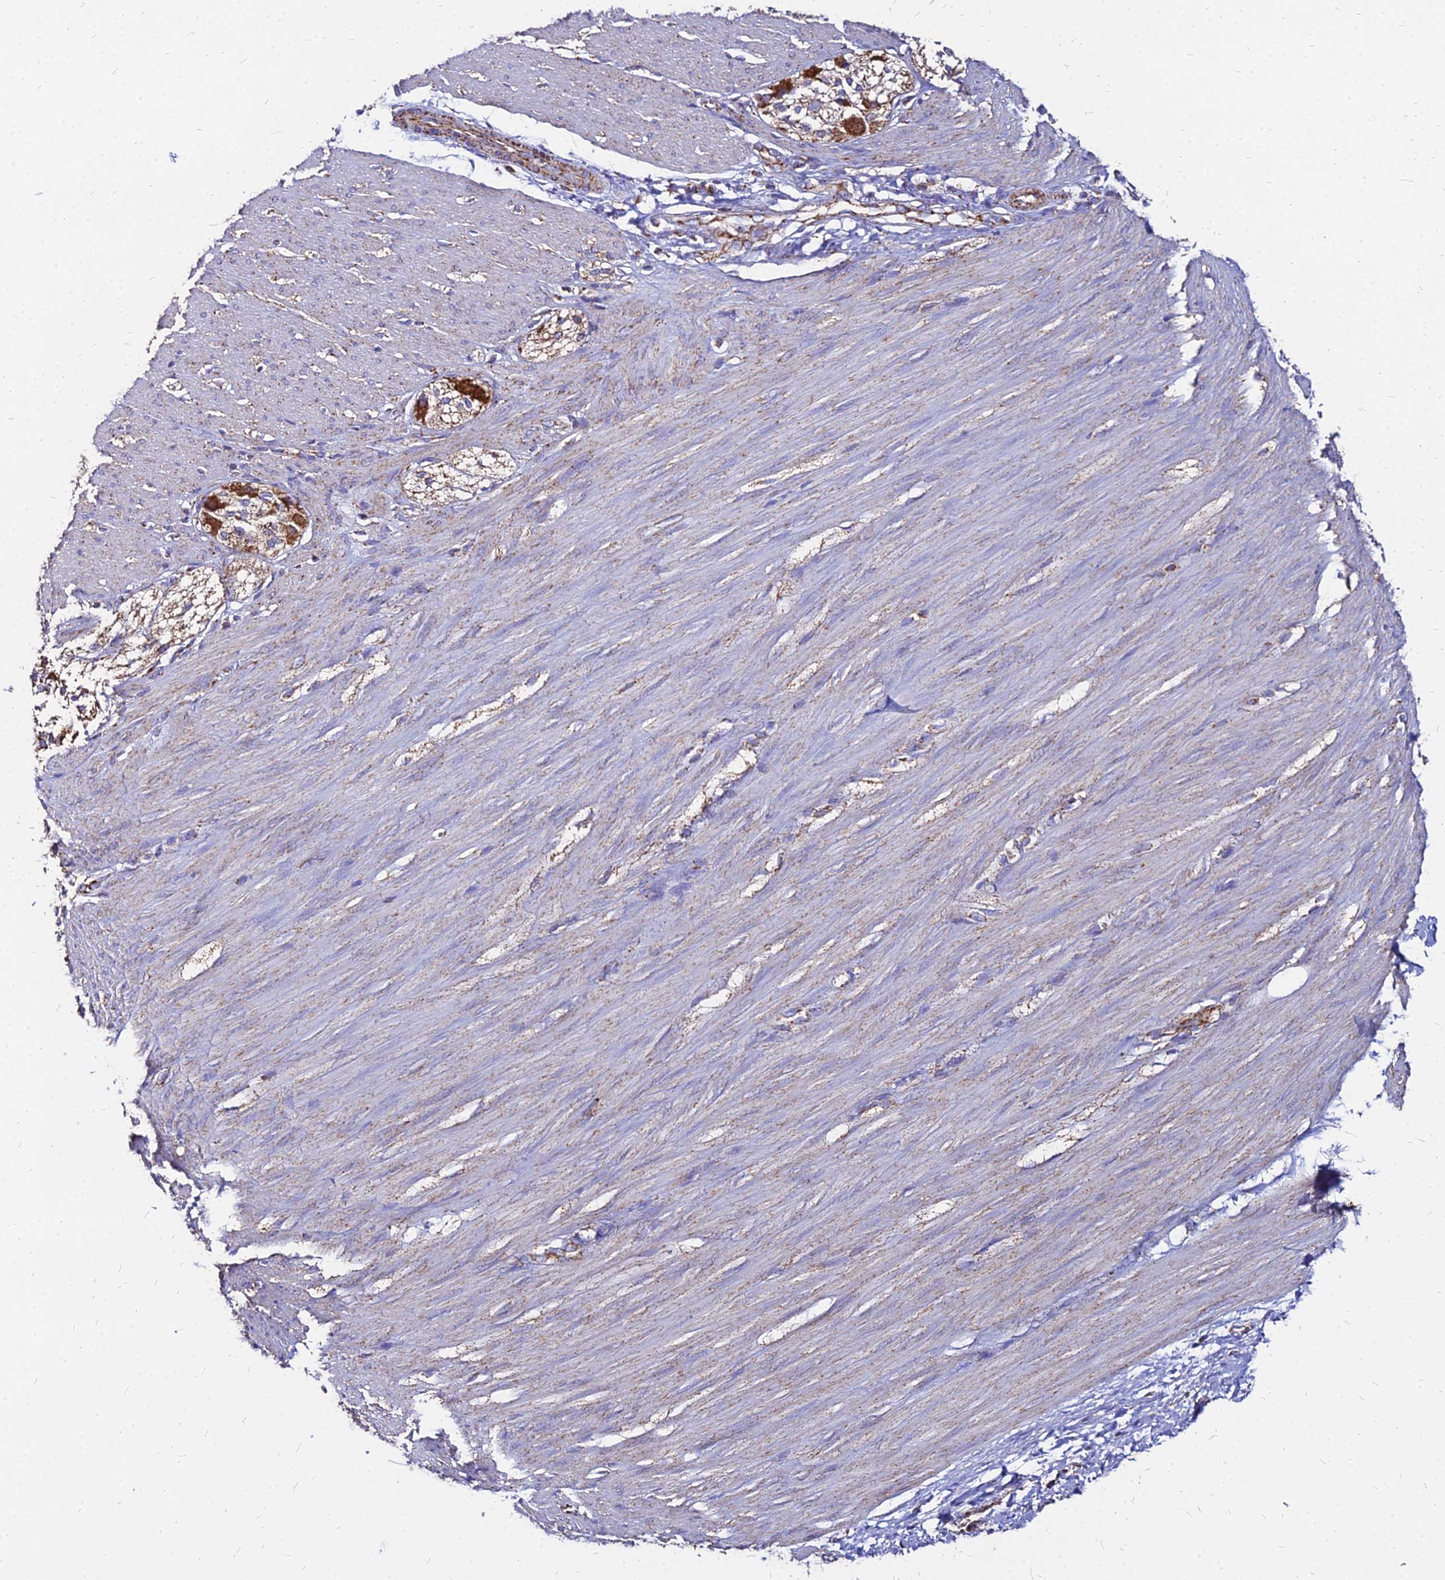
{"staining": {"intensity": "weak", "quantity": "25%-75%", "location": "cytoplasmic/membranous"}, "tissue": "smooth muscle", "cell_type": "Smooth muscle cells", "image_type": "normal", "snomed": [{"axis": "morphology", "description": "Normal tissue, NOS"}, {"axis": "morphology", "description": "Adenocarcinoma, NOS"}, {"axis": "topography", "description": "Colon"}, {"axis": "topography", "description": "Peripheral nerve tissue"}], "caption": "IHC staining of unremarkable smooth muscle, which reveals low levels of weak cytoplasmic/membranous staining in approximately 25%-75% of smooth muscle cells indicating weak cytoplasmic/membranous protein positivity. The staining was performed using DAB (brown) for protein detection and nuclei were counterstained in hematoxylin (blue).", "gene": "DLD", "patient": {"sex": "male", "age": 14}}